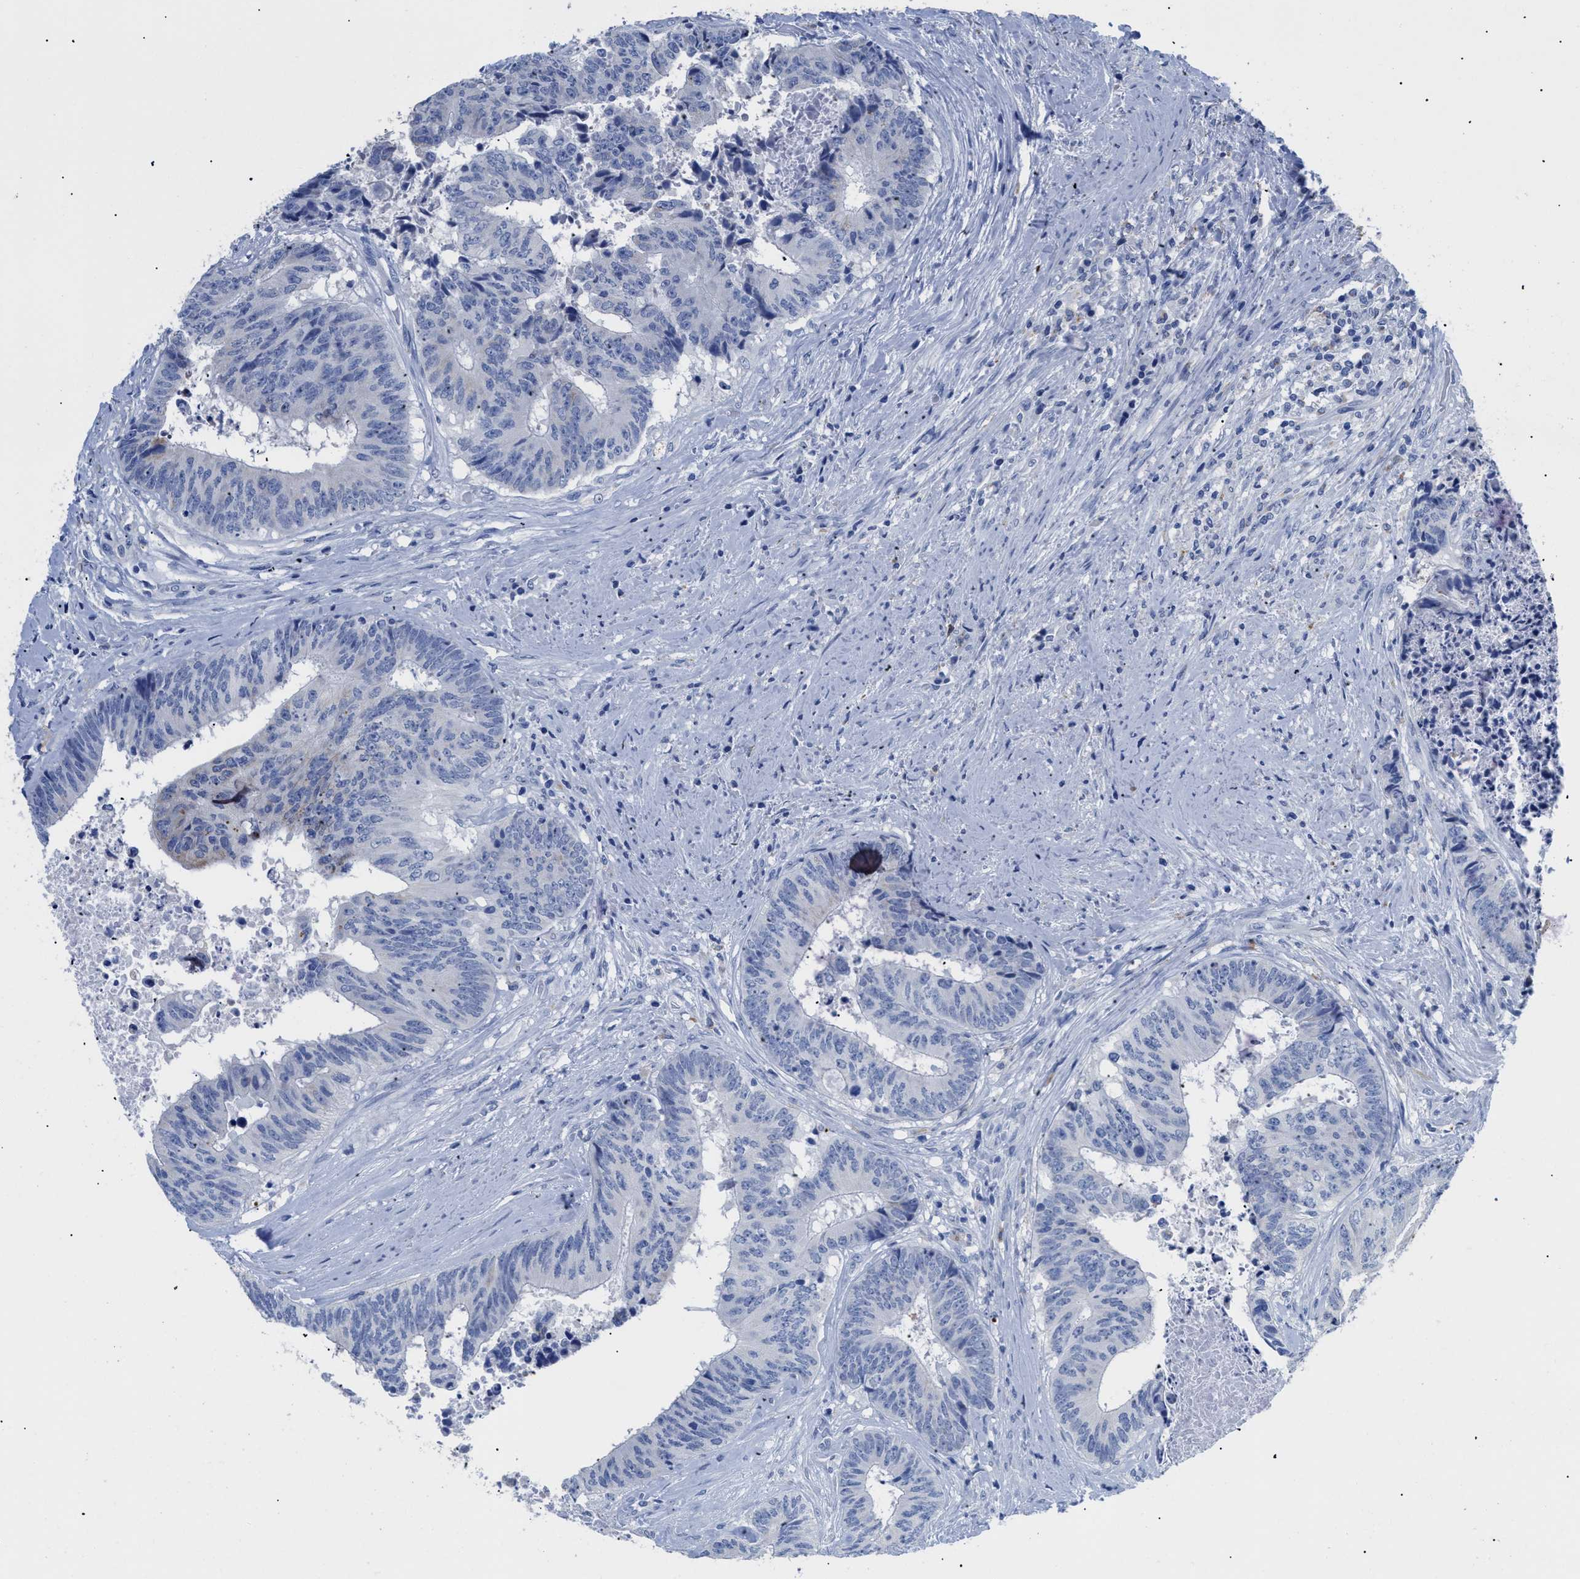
{"staining": {"intensity": "negative", "quantity": "none", "location": "none"}, "tissue": "colorectal cancer", "cell_type": "Tumor cells", "image_type": "cancer", "snomed": [{"axis": "morphology", "description": "Adenocarcinoma, NOS"}, {"axis": "topography", "description": "Rectum"}], "caption": "Image shows no protein staining in tumor cells of adenocarcinoma (colorectal) tissue. Brightfield microscopy of IHC stained with DAB (brown) and hematoxylin (blue), captured at high magnification.", "gene": "APOBEC2", "patient": {"sex": "male", "age": 72}}